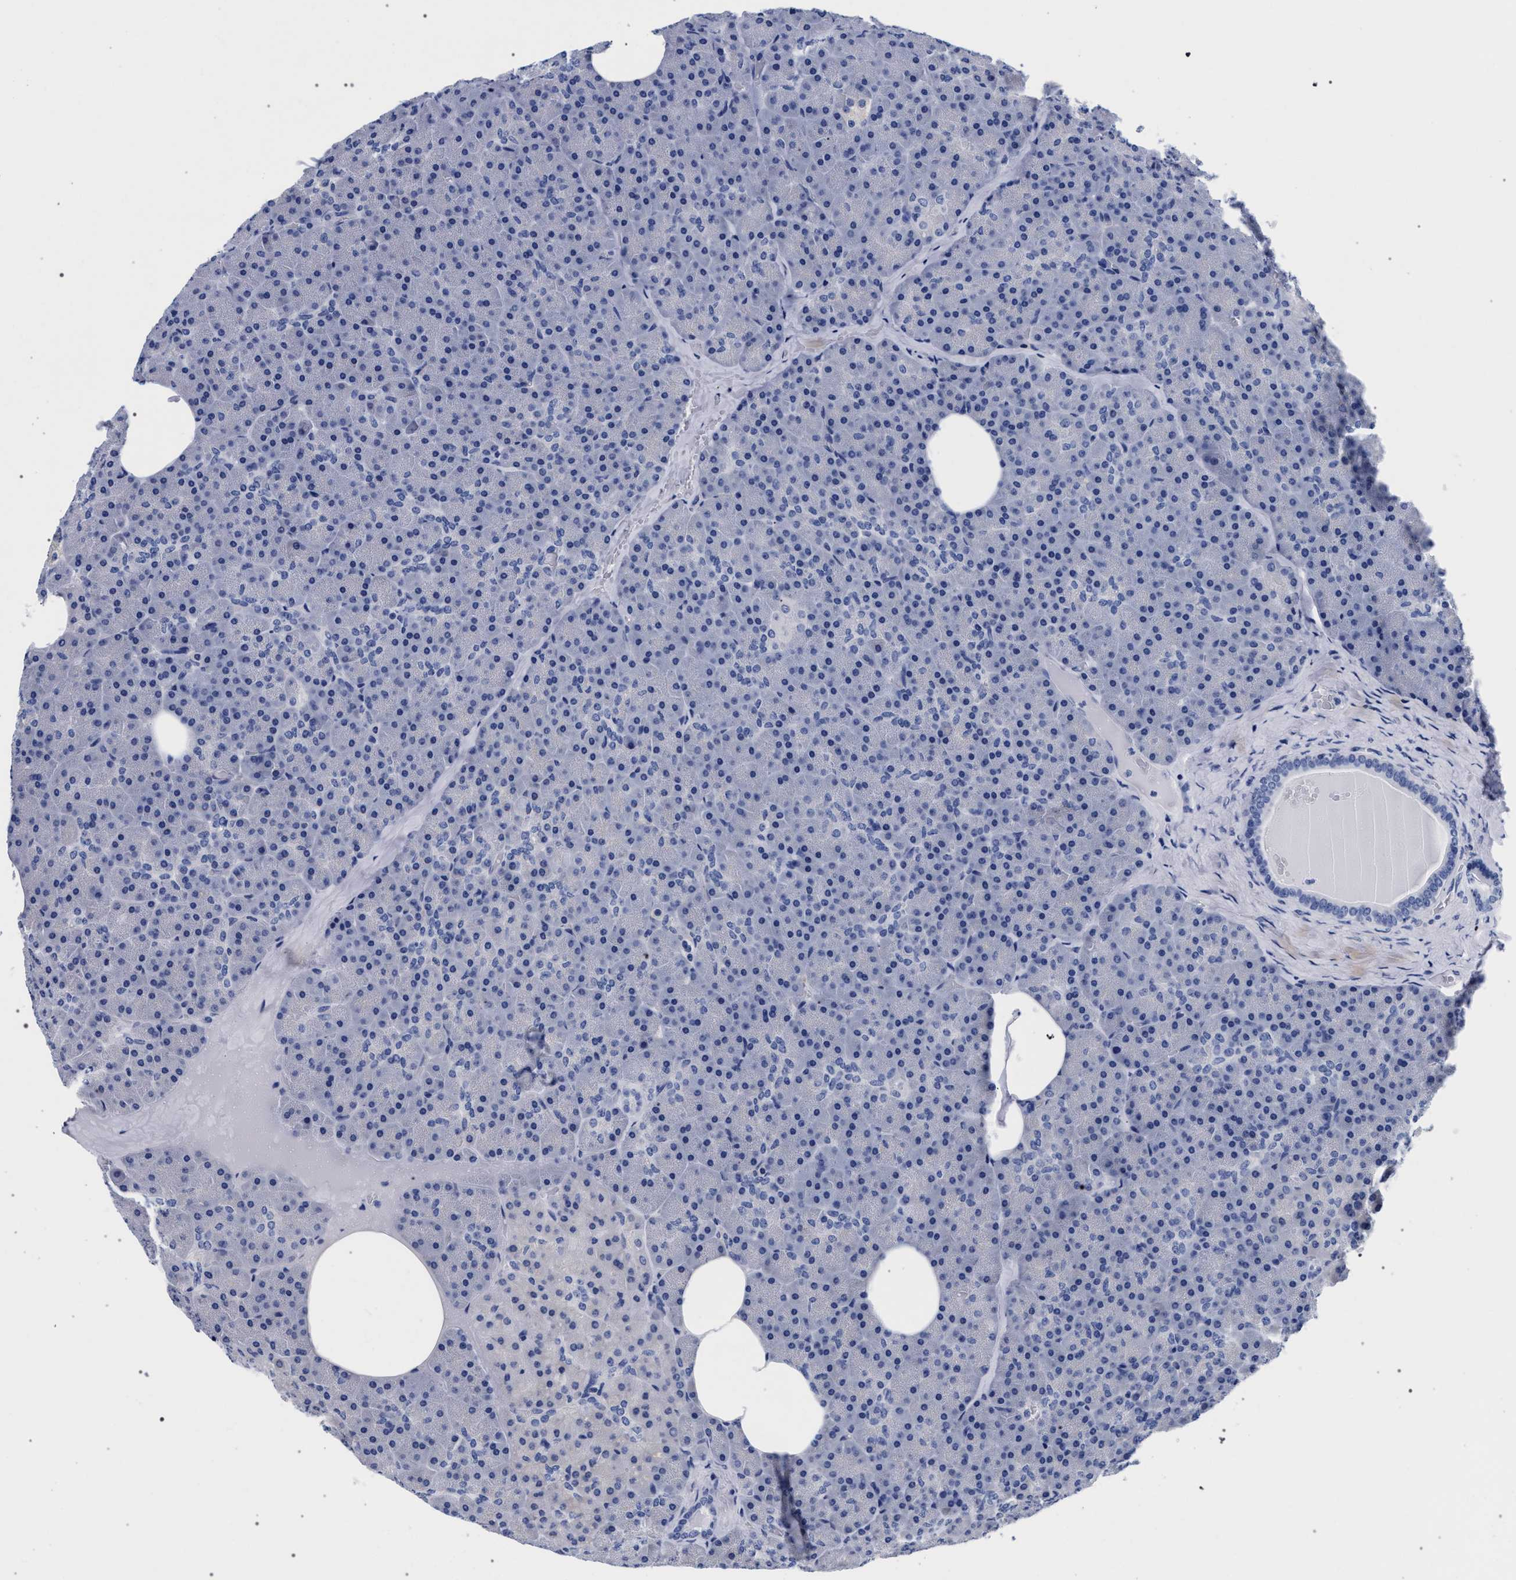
{"staining": {"intensity": "negative", "quantity": "none", "location": "none"}, "tissue": "pancreas", "cell_type": "Exocrine glandular cells", "image_type": "normal", "snomed": [{"axis": "morphology", "description": "Normal tissue, NOS"}, {"axis": "morphology", "description": "Carcinoid, malignant, NOS"}, {"axis": "topography", "description": "Pancreas"}], "caption": "This is a micrograph of immunohistochemistry (IHC) staining of normal pancreas, which shows no positivity in exocrine glandular cells.", "gene": "AKAP4", "patient": {"sex": "female", "age": 35}}